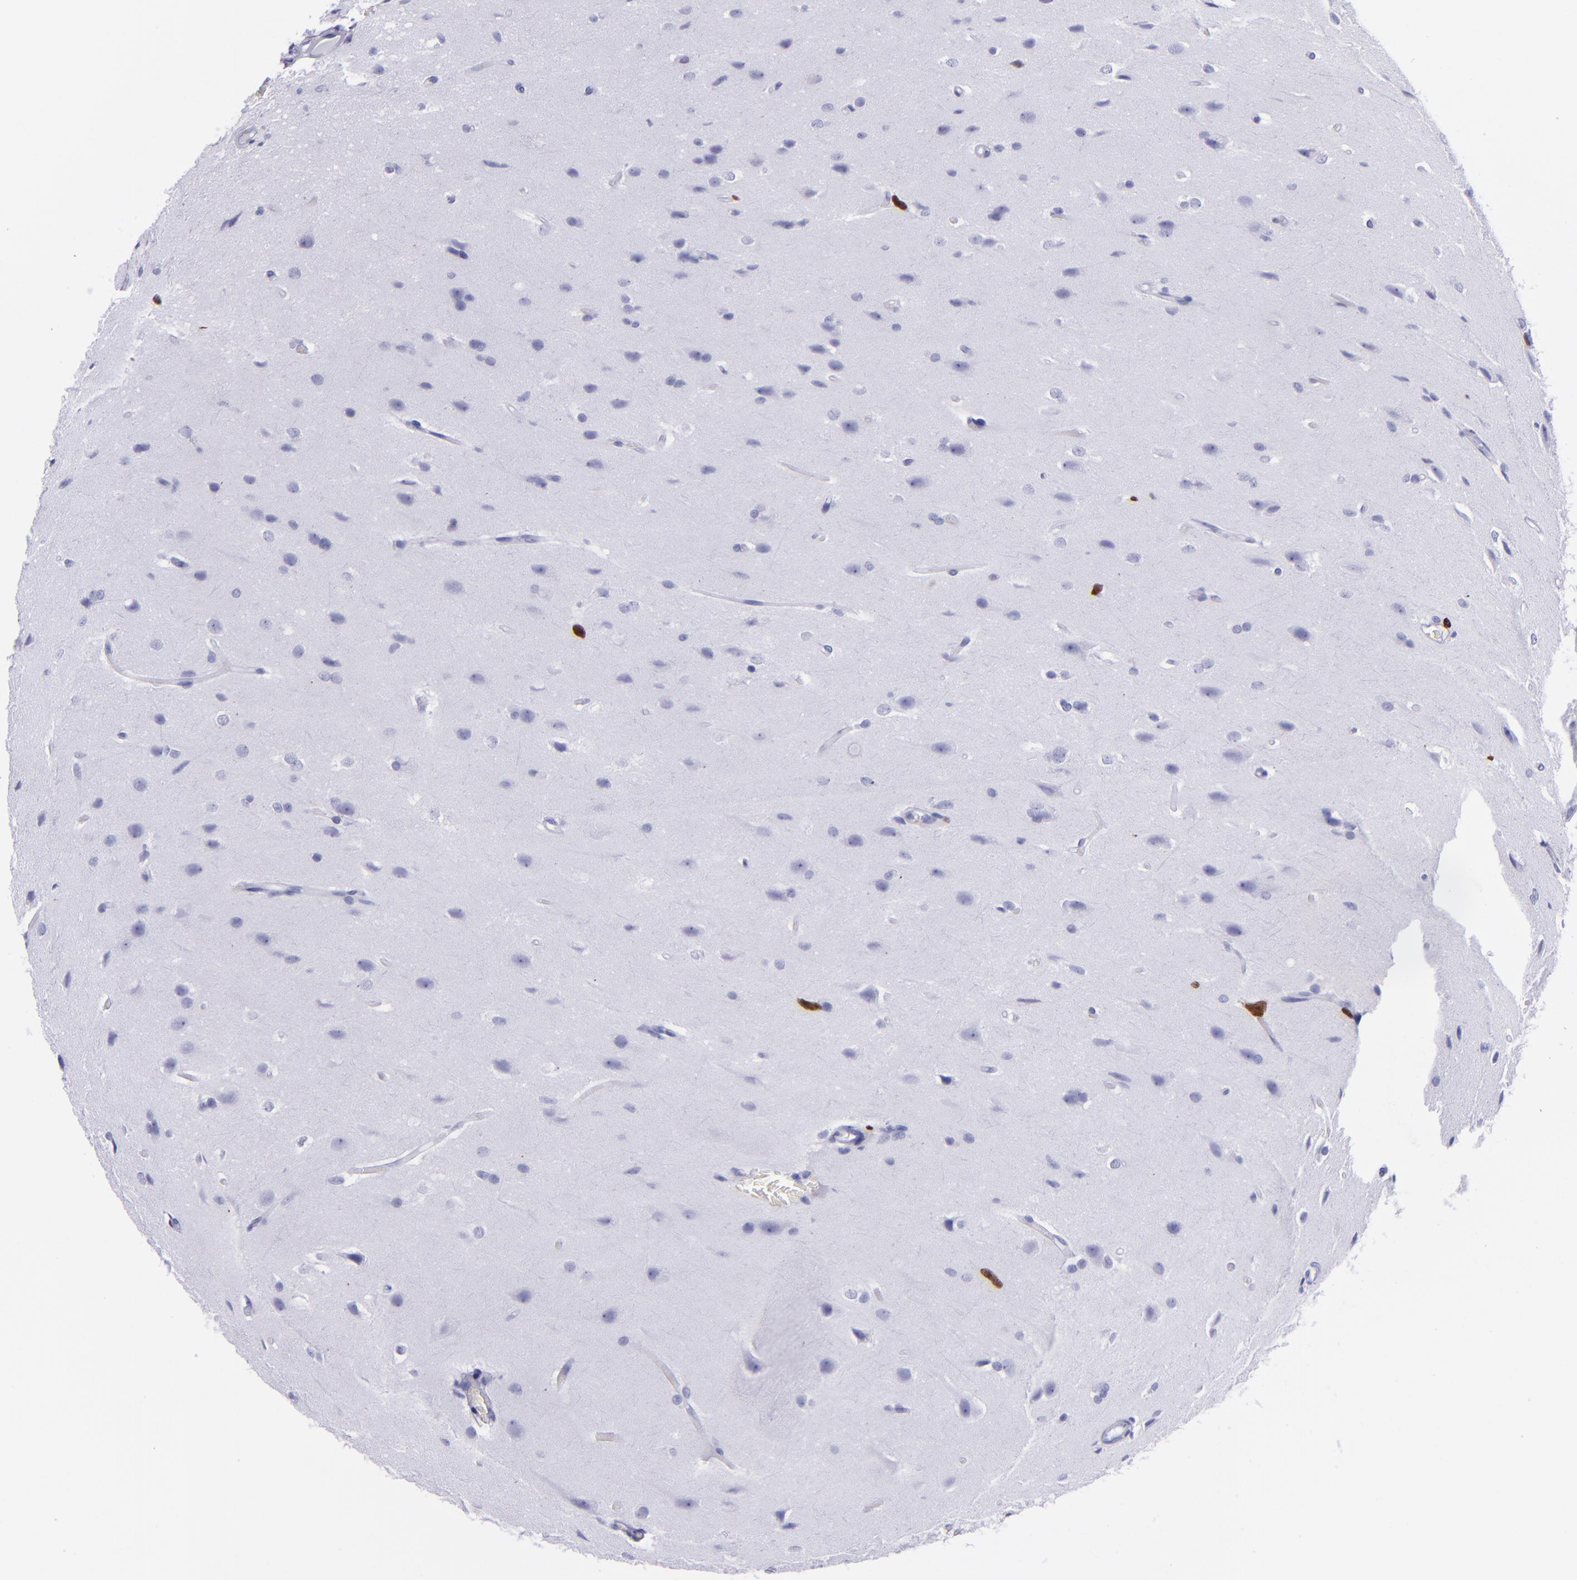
{"staining": {"intensity": "strong", "quantity": "<25%", "location": "nuclear"}, "tissue": "glioma", "cell_type": "Tumor cells", "image_type": "cancer", "snomed": [{"axis": "morphology", "description": "Glioma, malignant, High grade"}, {"axis": "topography", "description": "Brain"}], "caption": "Human glioma stained with a protein marker reveals strong staining in tumor cells.", "gene": "TOP2A", "patient": {"sex": "male", "age": 68}}